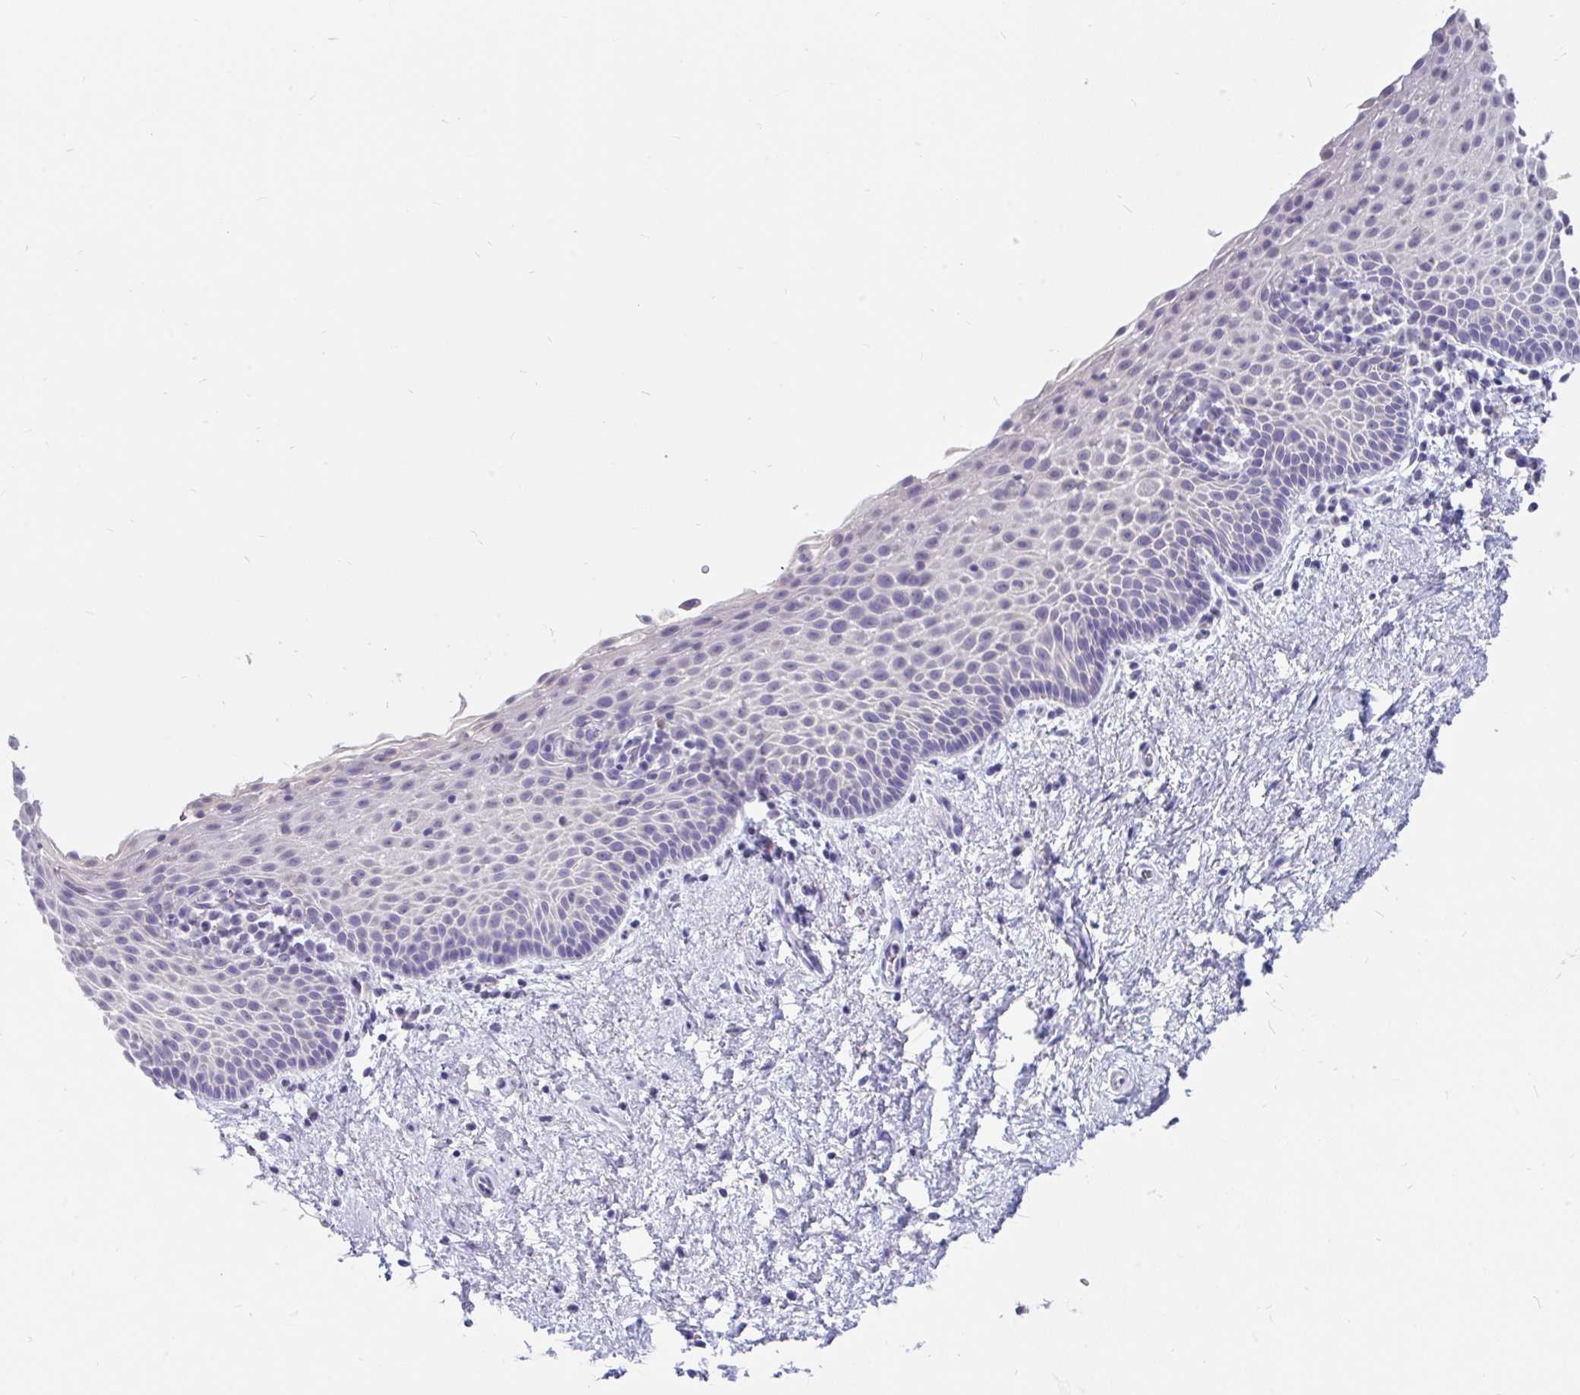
{"staining": {"intensity": "negative", "quantity": "none", "location": "none"}, "tissue": "vagina", "cell_type": "Squamous epithelial cells", "image_type": "normal", "snomed": [{"axis": "morphology", "description": "Normal tissue, NOS"}, {"axis": "topography", "description": "Vagina"}], "caption": "Image shows no protein staining in squamous epithelial cells of benign vagina.", "gene": "INTS5", "patient": {"sex": "female", "age": 61}}